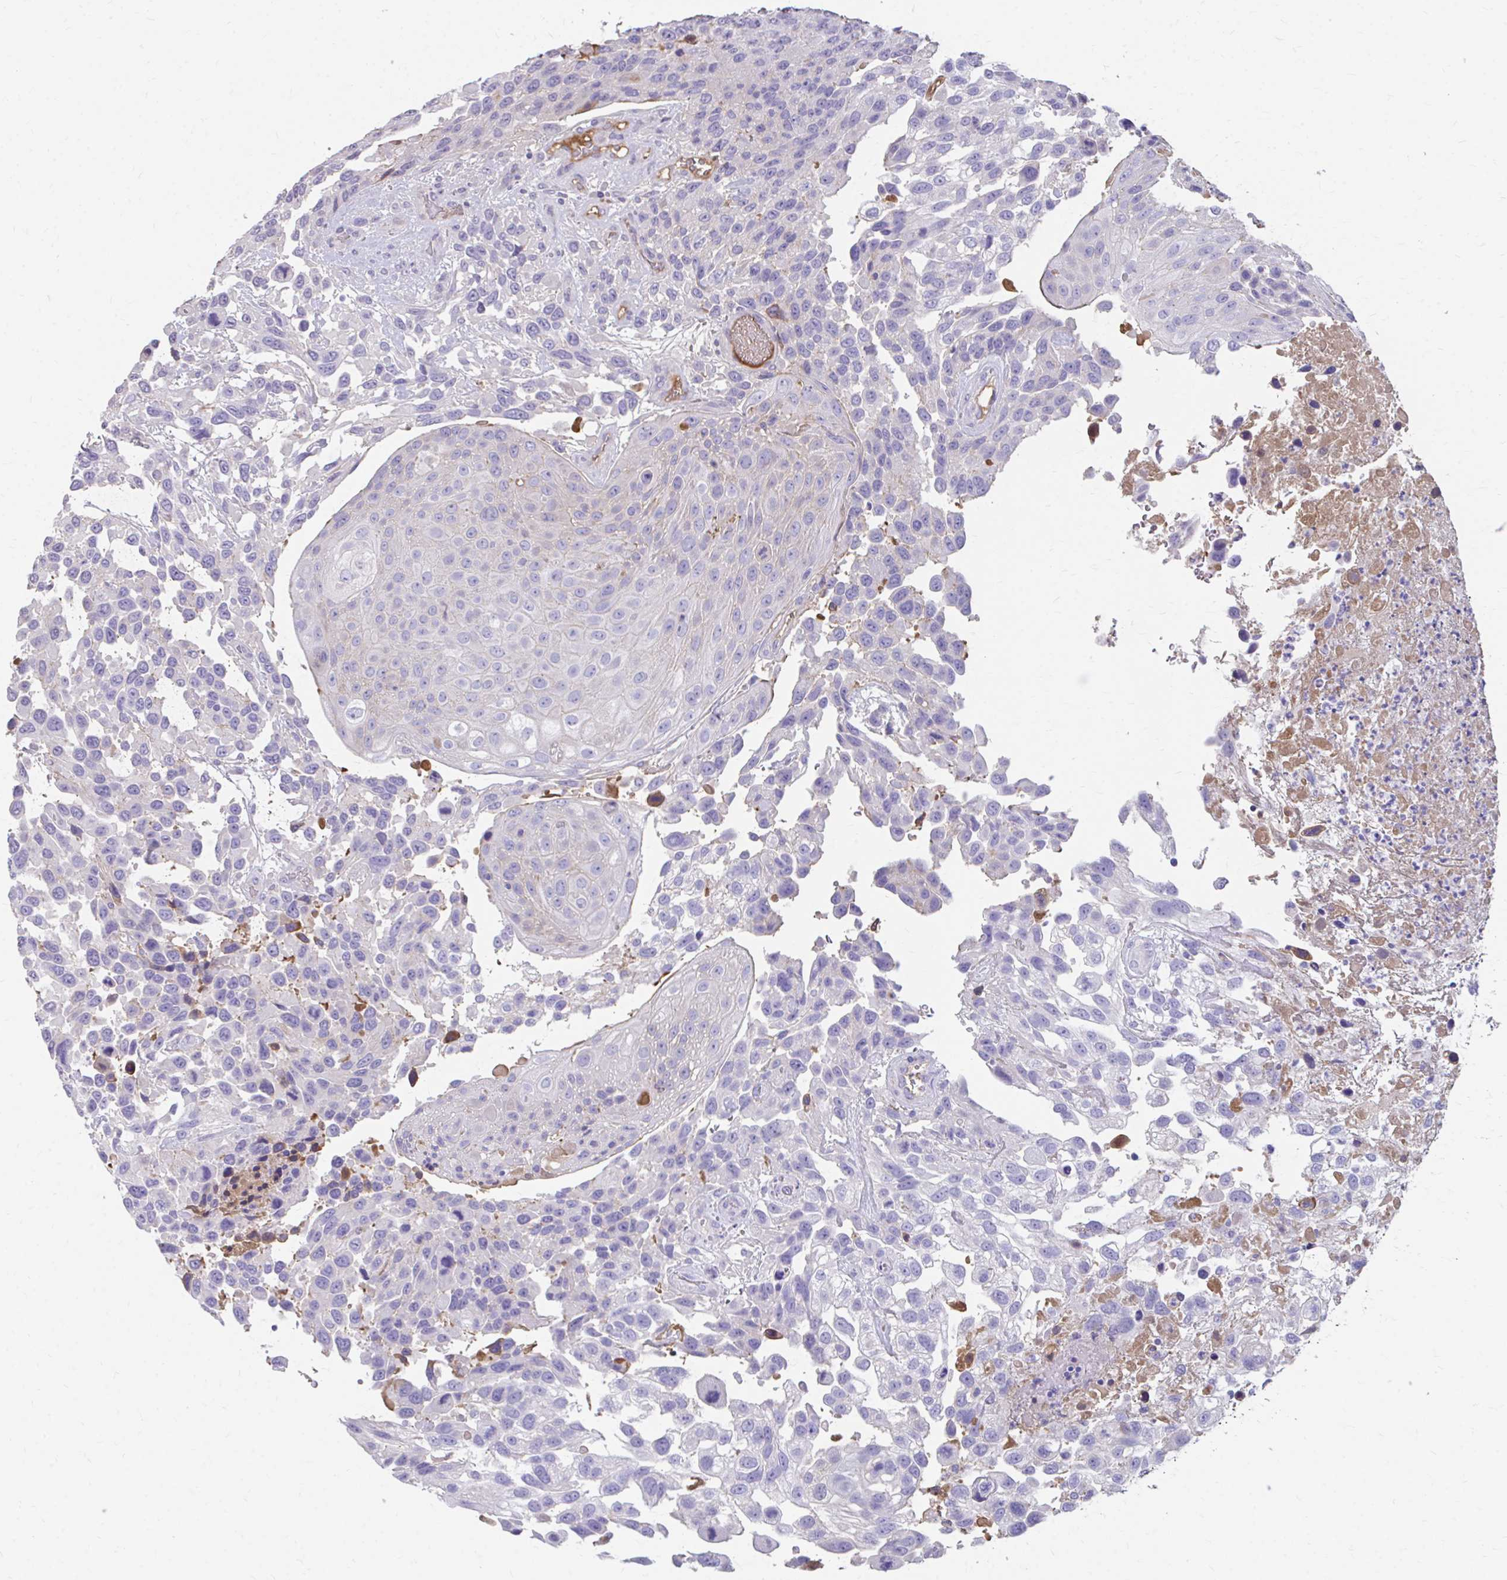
{"staining": {"intensity": "negative", "quantity": "none", "location": "none"}, "tissue": "urothelial cancer", "cell_type": "Tumor cells", "image_type": "cancer", "snomed": [{"axis": "morphology", "description": "Urothelial carcinoma, High grade"}, {"axis": "topography", "description": "Urinary bladder"}], "caption": "This is an immunohistochemistry histopathology image of human urothelial cancer. There is no staining in tumor cells.", "gene": "CFH", "patient": {"sex": "female", "age": 70}}